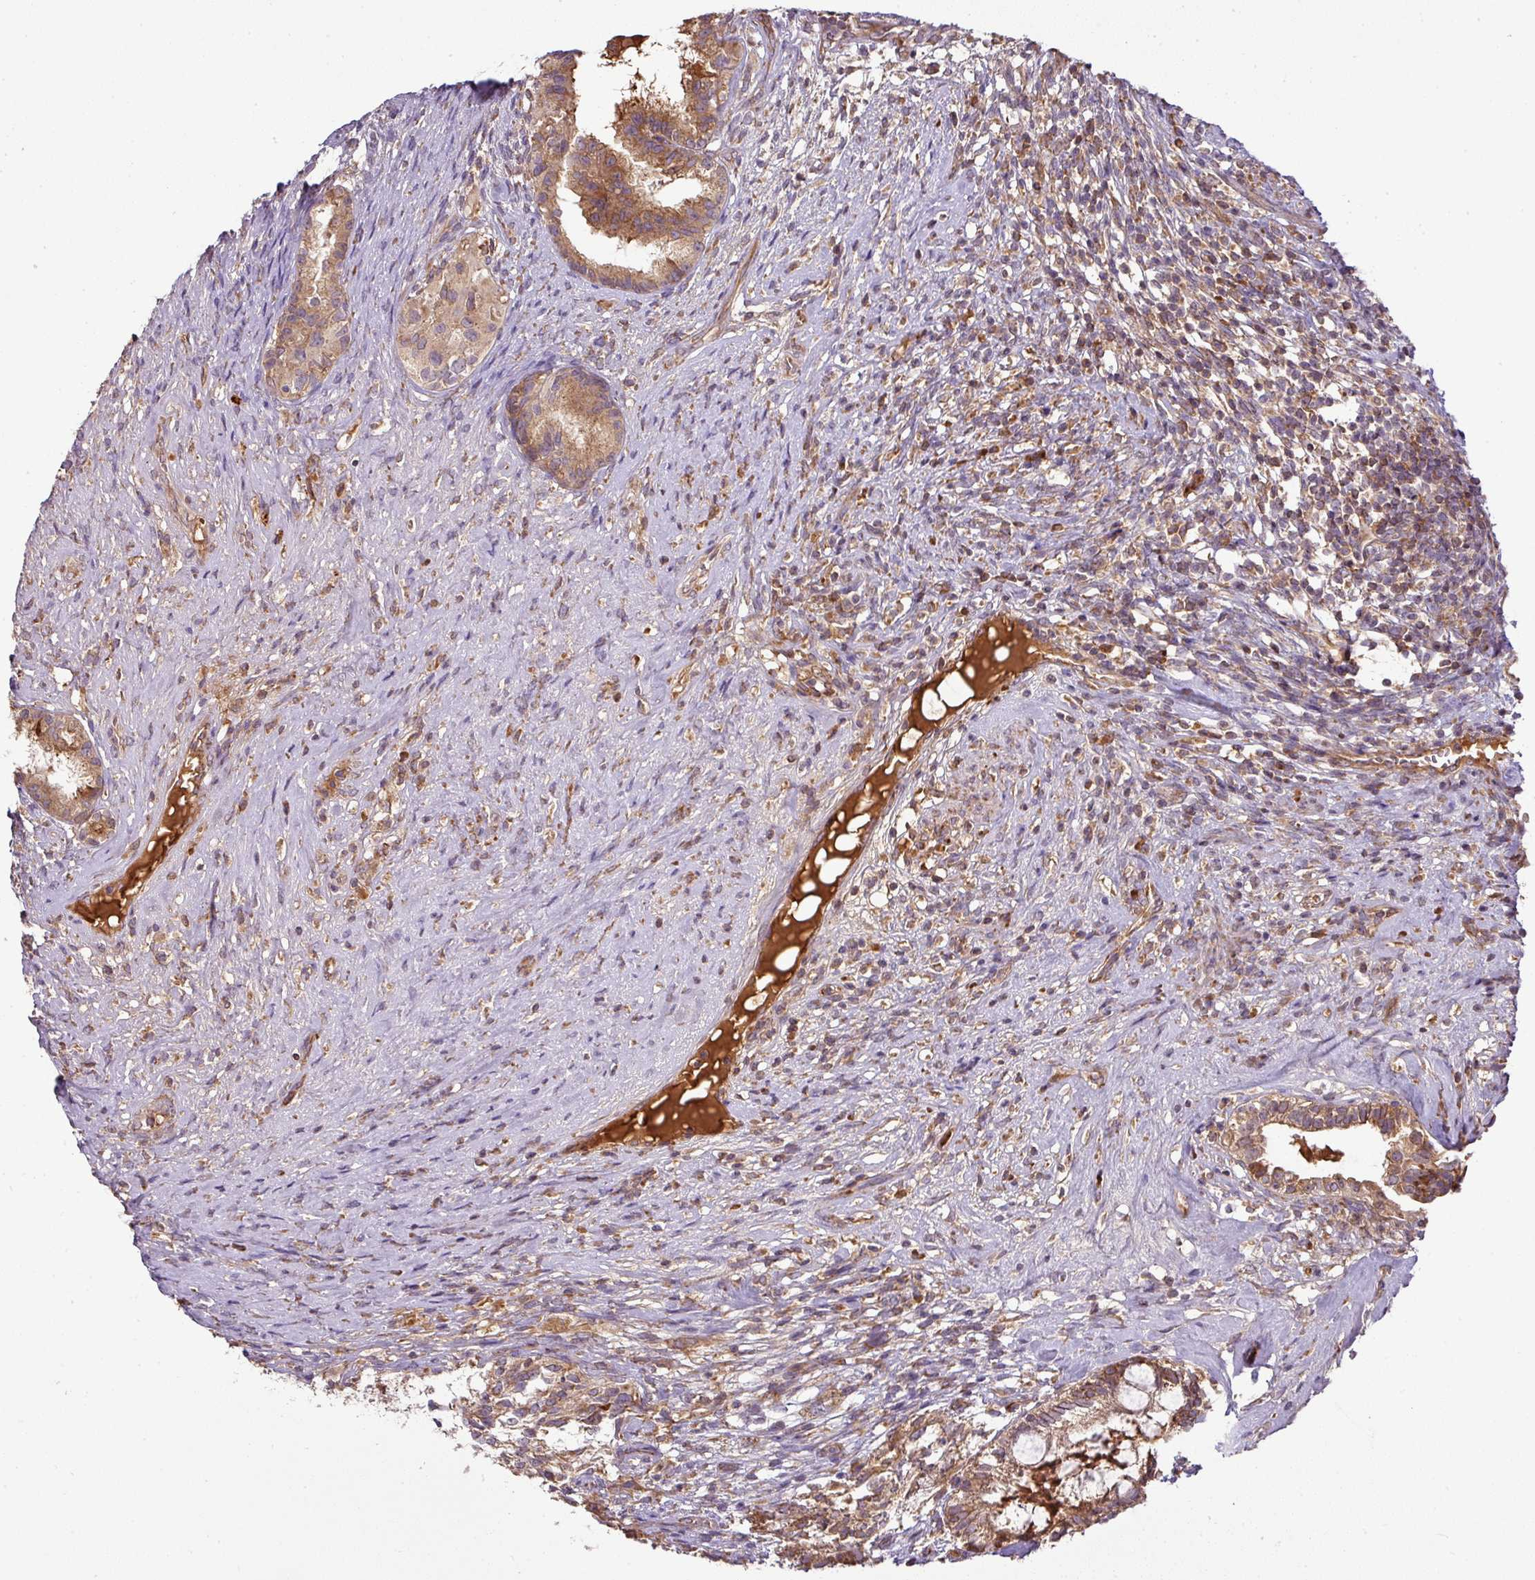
{"staining": {"intensity": "moderate", "quantity": ">75%", "location": "cytoplasmic/membranous"}, "tissue": "testis cancer", "cell_type": "Tumor cells", "image_type": "cancer", "snomed": [{"axis": "morphology", "description": "Seminoma, NOS"}, {"axis": "morphology", "description": "Carcinoma, Embryonal, NOS"}, {"axis": "topography", "description": "Testis"}], "caption": "Testis cancer (seminoma) stained for a protein (brown) displays moderate cytoplasmic/membranous positive expression in about >75% of tumor cells.", "gene": "GALP", "patient": {"sex": "male", "age": 41}}